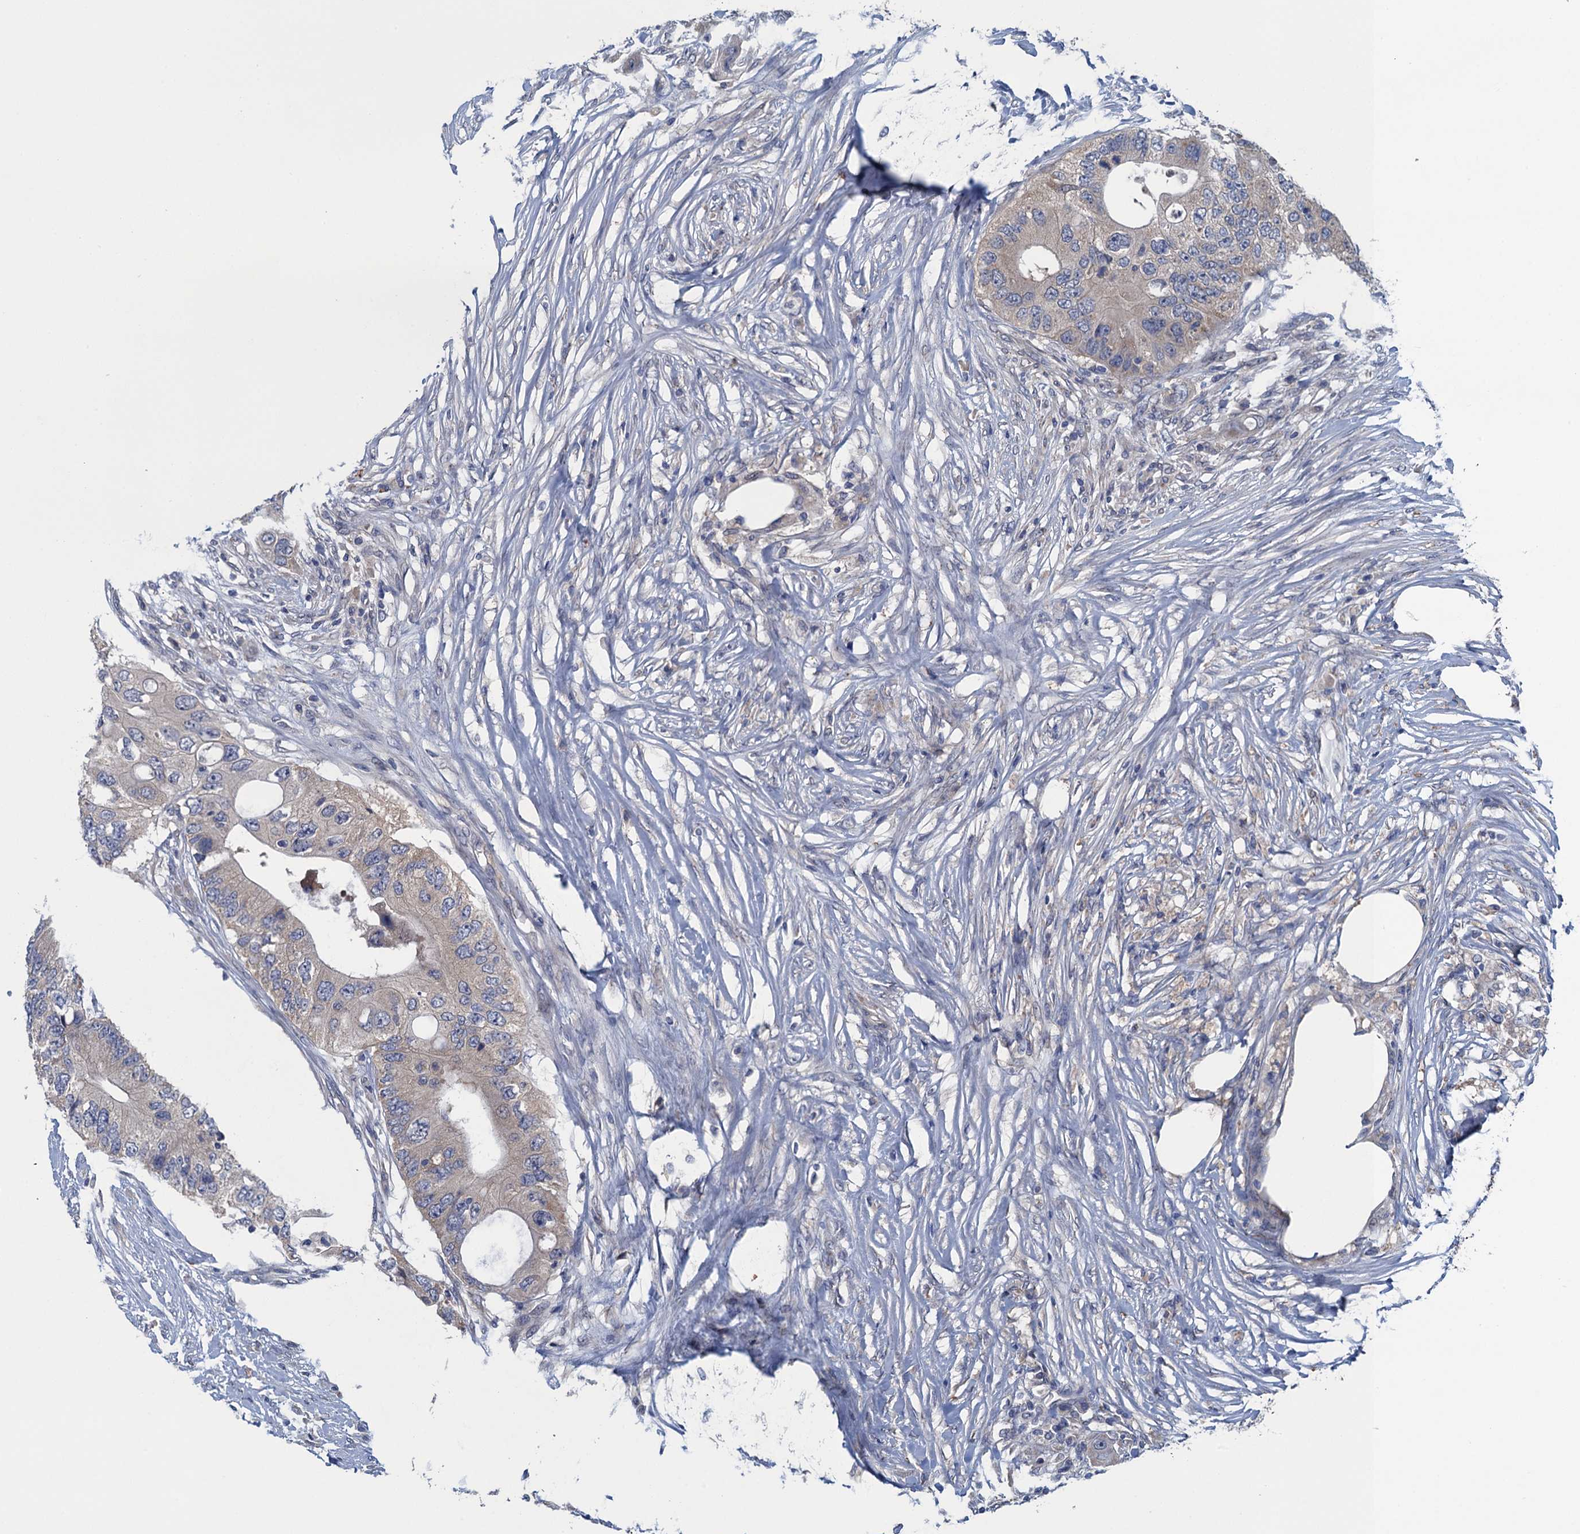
{"staining": {"intensity": "negative", "quantity": "none", "location": "none"}, "tissue": "colorectal cancer", "cell_type": "Tumor cells", "image_type": "cancer", "snomed": [{"axis": "morphology", "description": "Adenocarcinoma, NOS"}, {"axis": "topography", "description": "Colon"}], "caption": "The immunohistochemistry micrograph has no significant expression in tumor cells of adenocarcinoma (colorectal) tissue. Brightfield microscopy of immunohistochemistry (IHC) stained with DAB (3,3'-diaminobenzidine) (brown) and hematoxylin (blue), captured at high magnification.", "gene": "CTU2", "patient": {"sex": "male", "age": 71}}